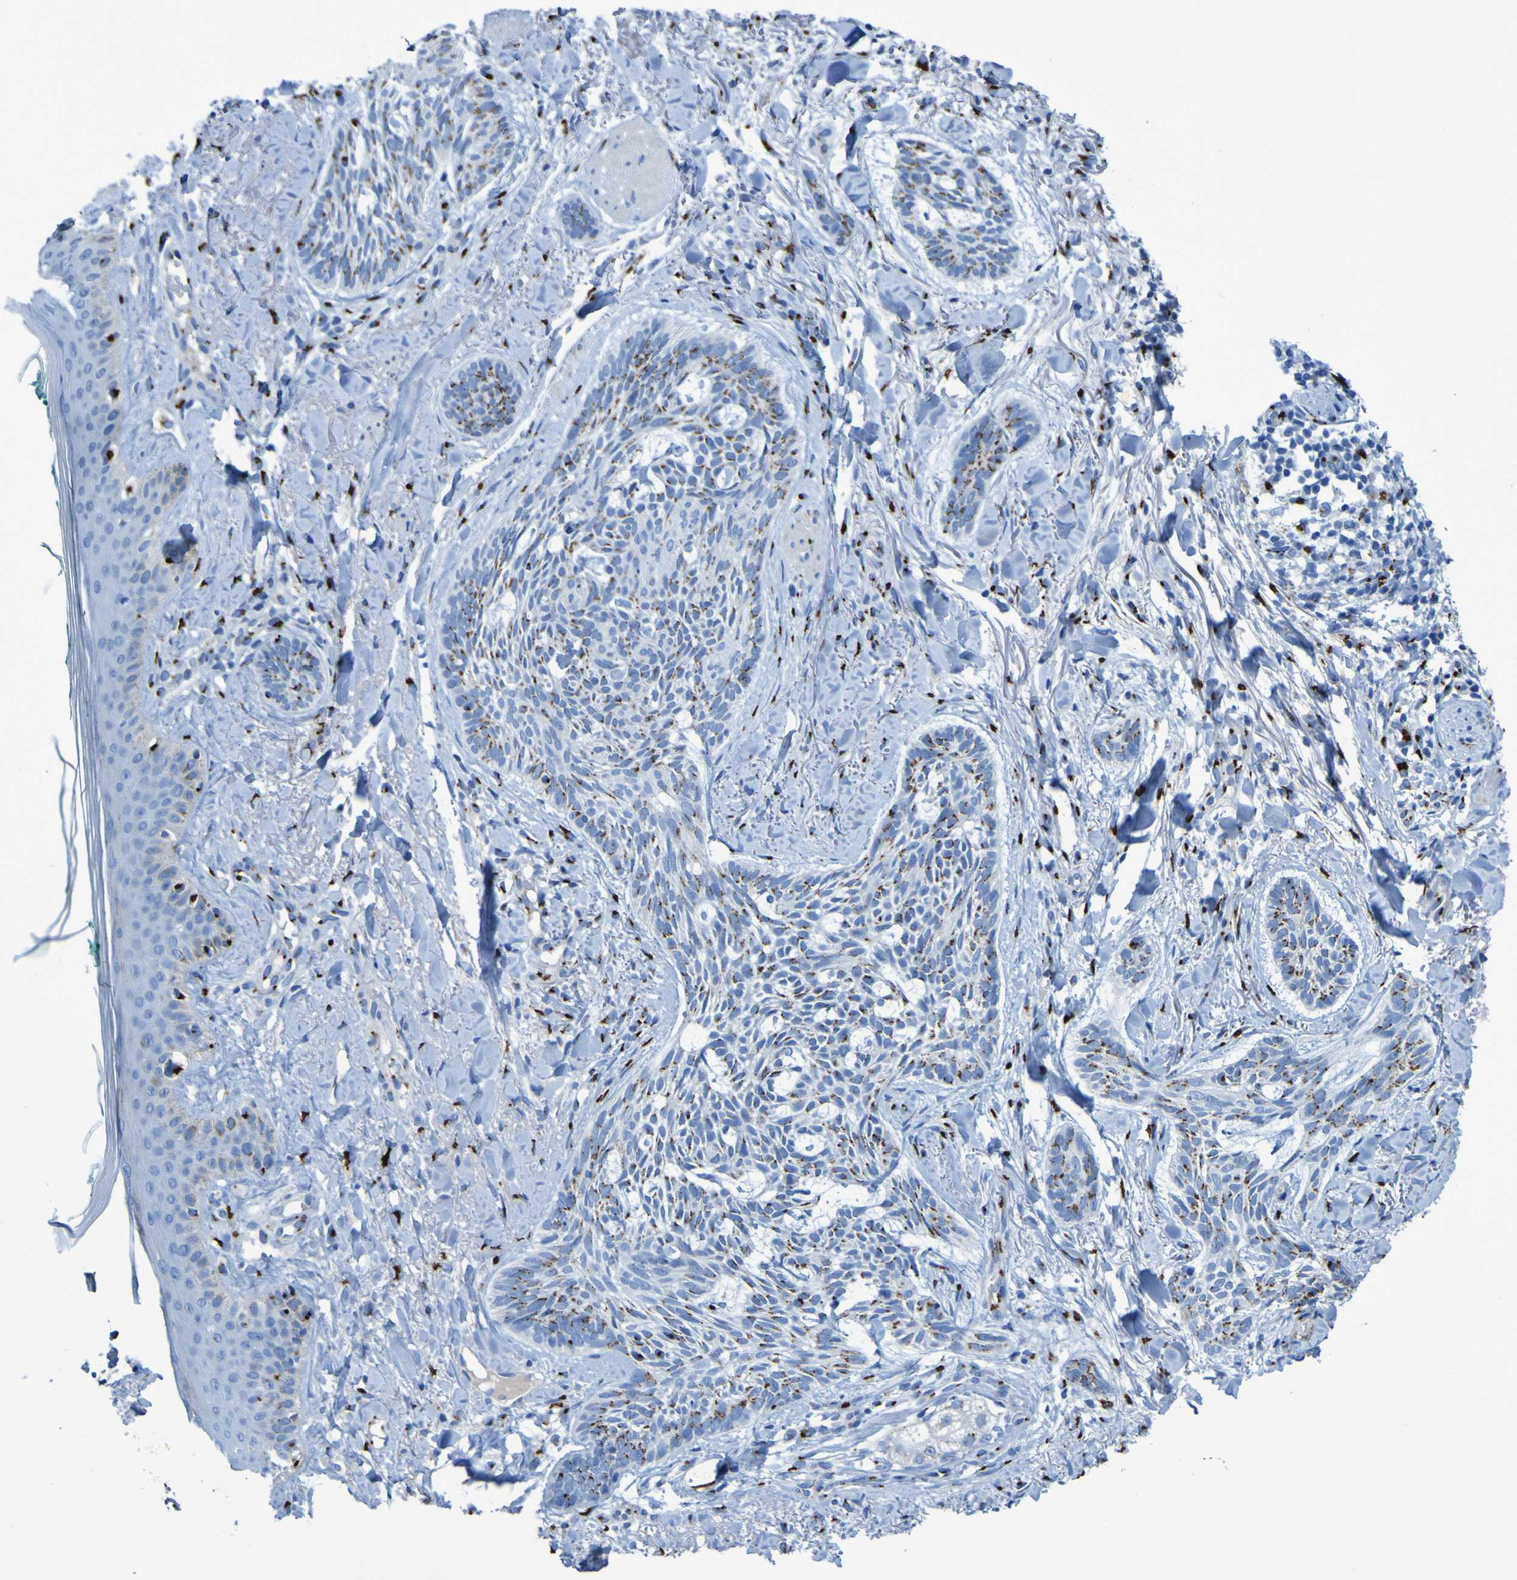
{"staining": {"intensity": "moderate", "quantity": ">75%", "location": "cytoplasmic/membranous"}, "tissue": "skin cancer", "cell_type": "Tumor cells", "image_type": "cancer", "snomed": [{"axis": "morphology", "description": "Basal cell carcinoma"}, {"axis": "topography", "description": "Skin"}], "caption": "Protein expression analysis of skin basal cell carcinoma exhibits moderate cytoplasmic/membranous positivity in approximately >75% of tumor cells.", "gene": "GOLM1", "patient": {"sex": "male", "age": 43}}